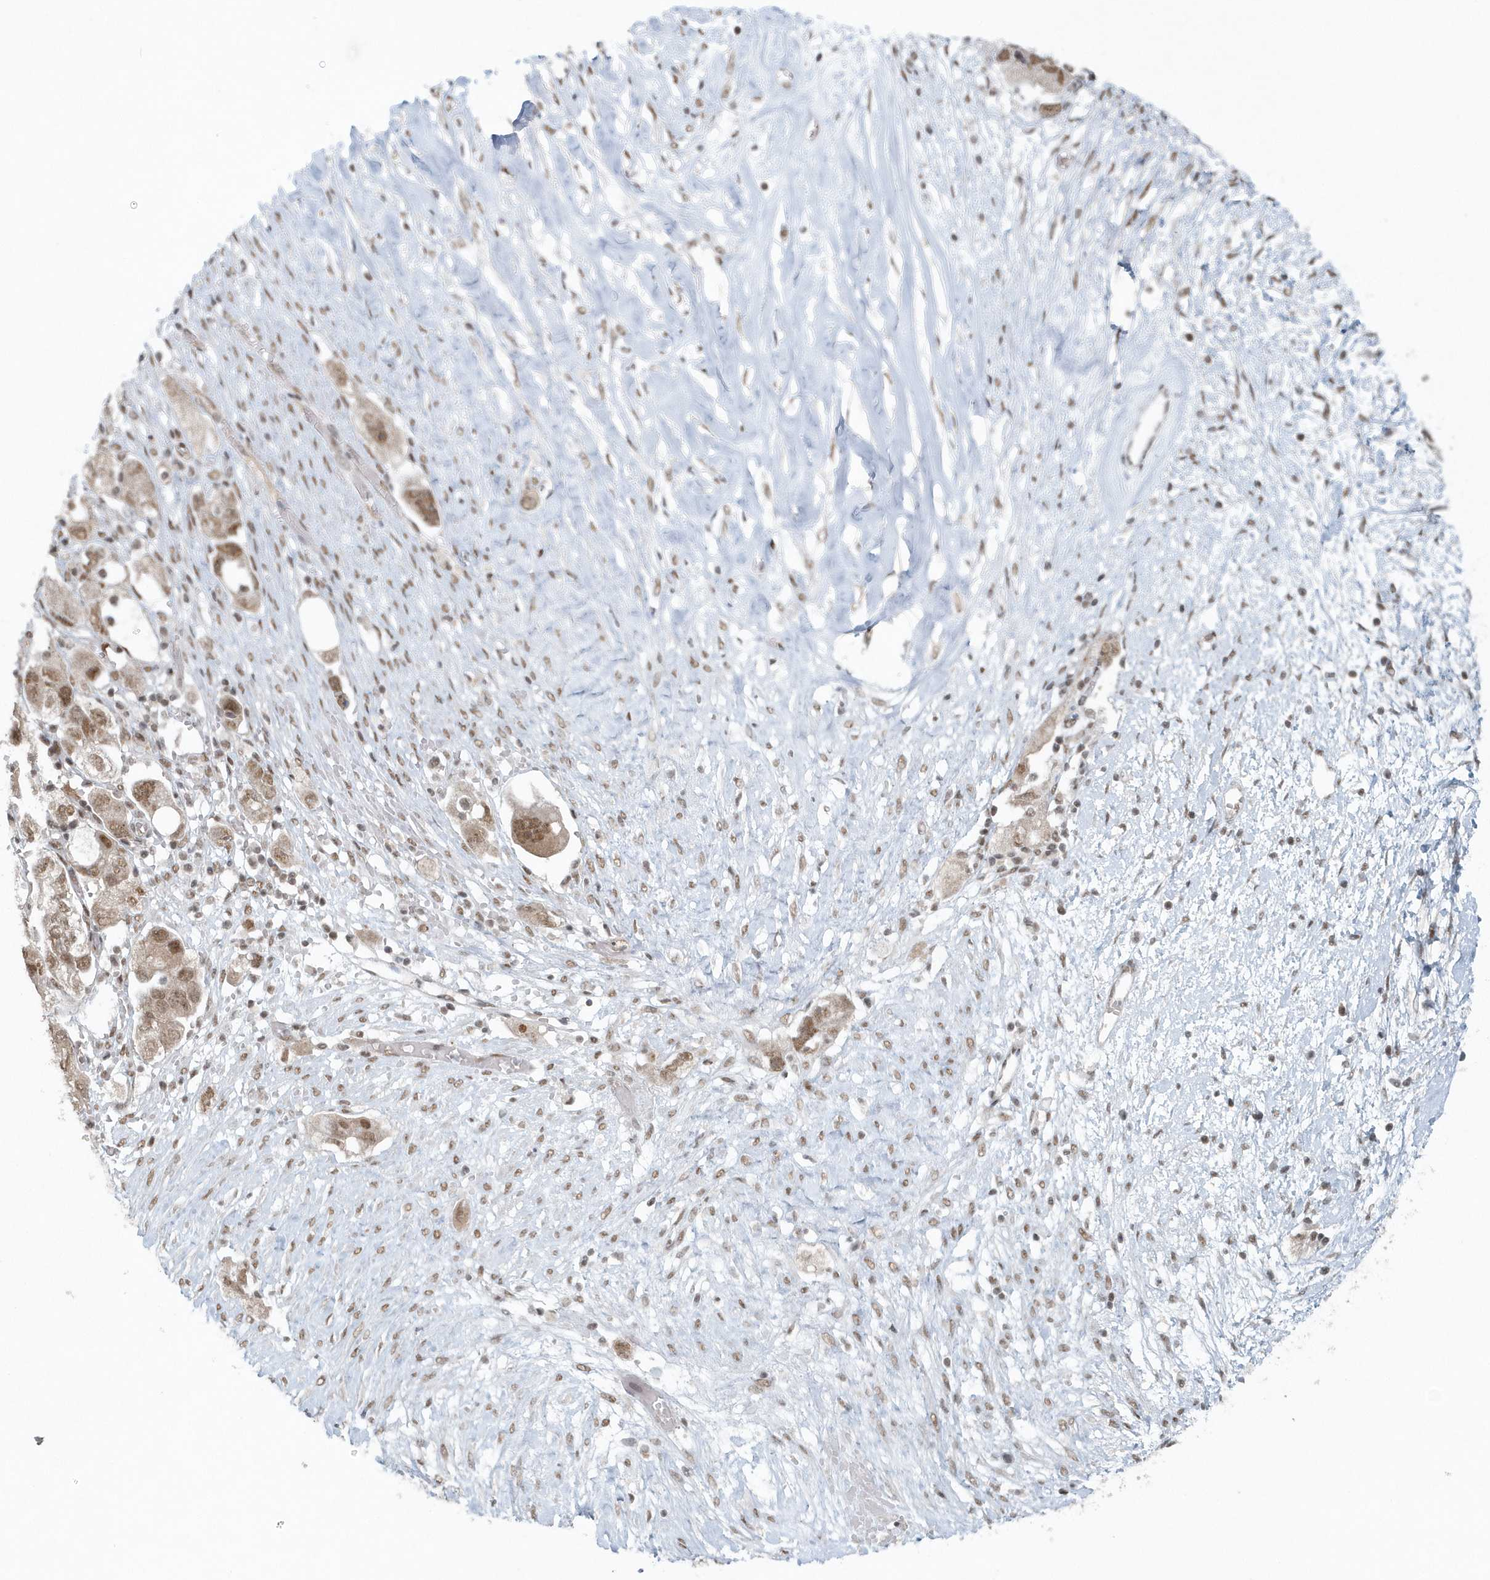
{"staining": {"intensity": "moderate", "quantity": ">75%", "location": "cytoplasmic/membranous,nuclear"}, "tissue": "ovarian cancer", "cell_type": "Tumor cells", "image_type": "cancer", "snomed": [{"axis": "morphology", "description": "Carcinoma, NOS"}, {"axis": "morphology", "description": "Cystadenocarcinoma, serous, NOS"}, {"axis": "topography", "description": "Ovary"}], "caption": "A histopathology image of ovarian cancer (serous cystadenocarcinoma) stained for a protein displays moderate cytoplasmic/membranous and nuclear brown staining in tumor cells.", "gene": "YTHDC1", "patient": {"sex": "female", "age": 69}}